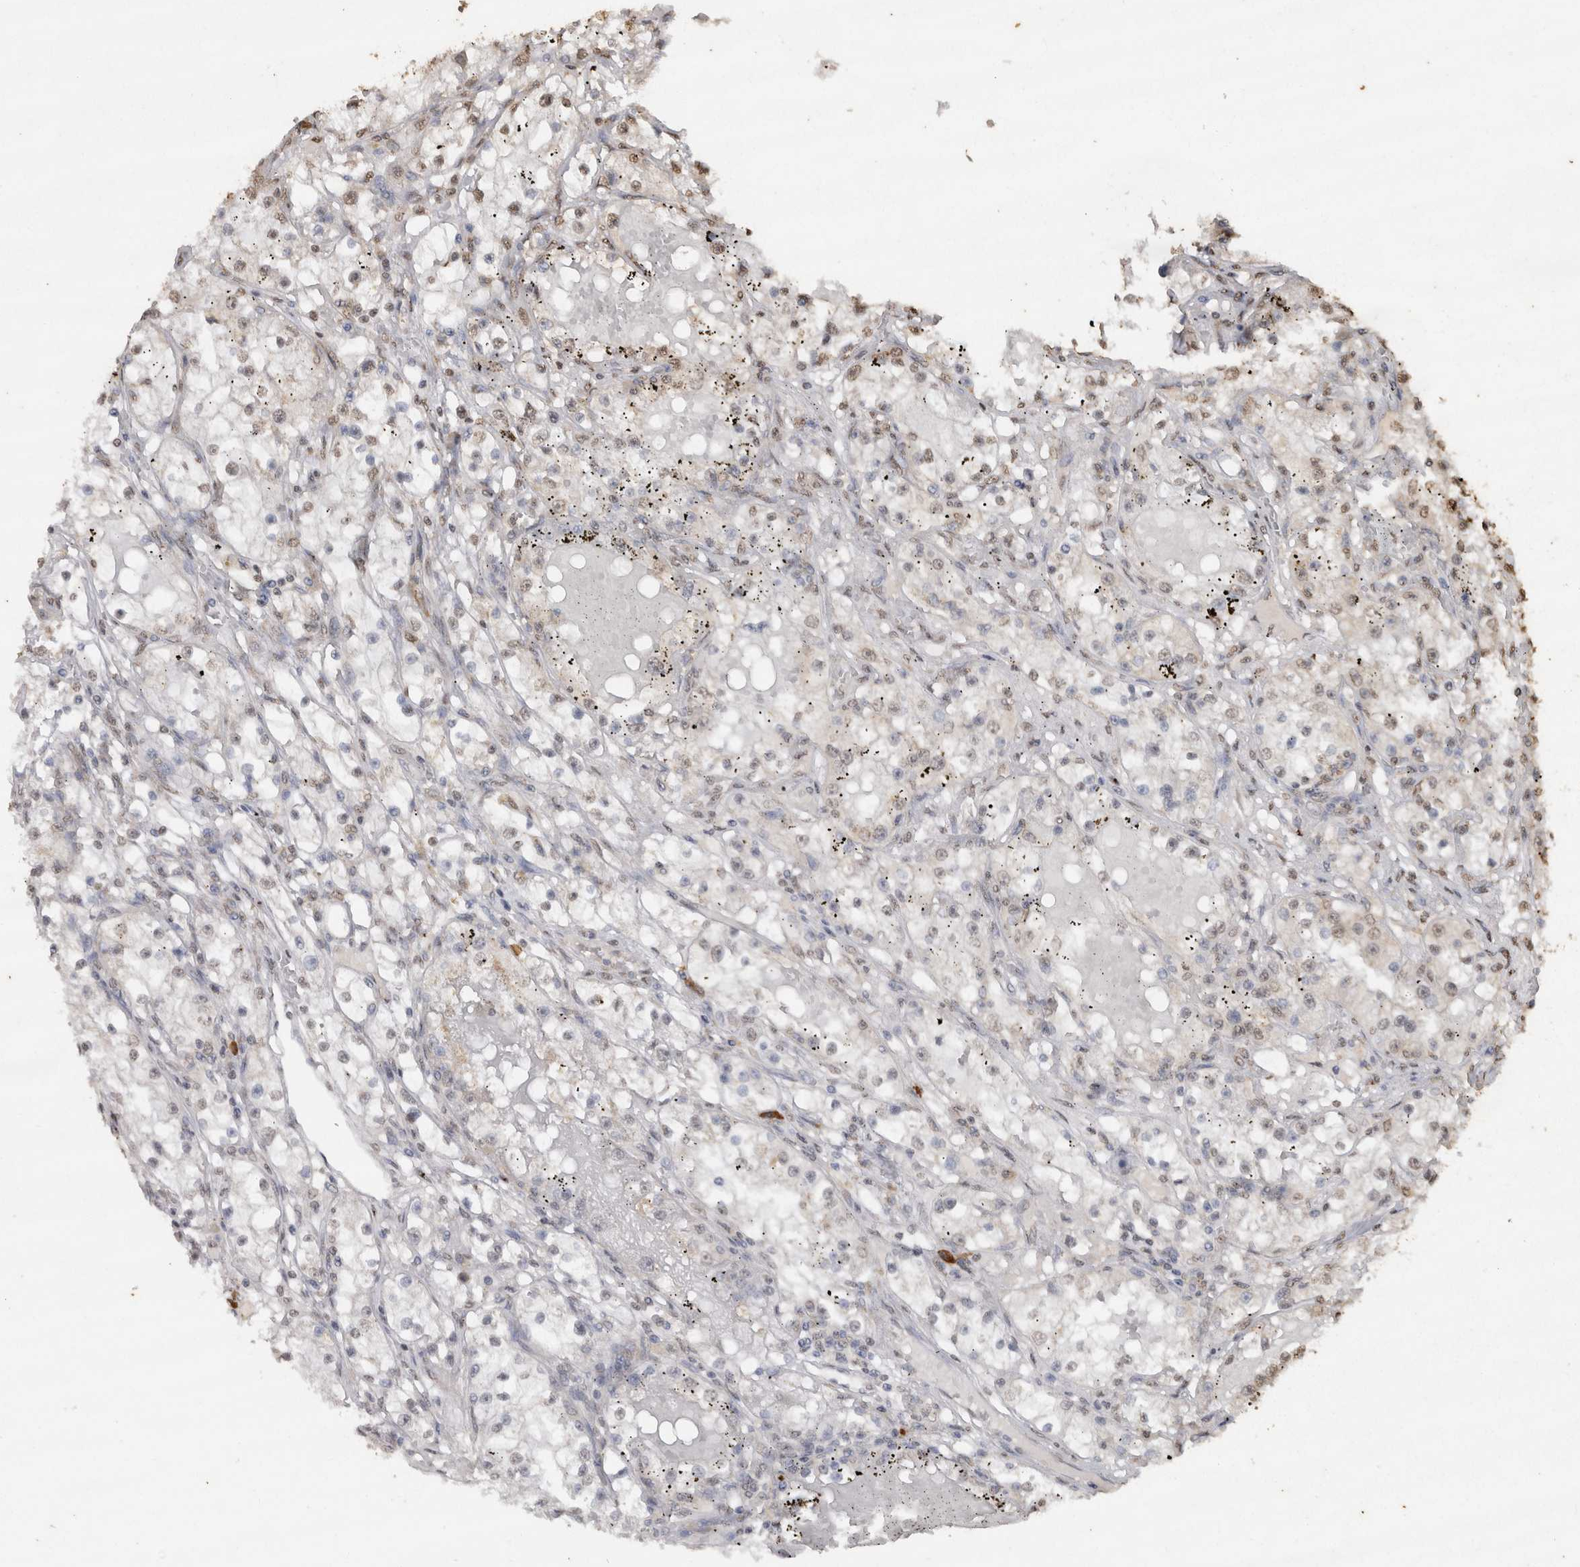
{"staining": {"intensity": "weak", "quantity": "<25%", "location": "nuclear"}, "tissue": "renal cancer", "cell_type": "Tumor cells", "image_type": "cancer", "snomed": [{"axis": "morphology", "description": "Adenocarcinoma, NOS"}, {"axis": "topography", "description": "Kidney"}], "caption": "IHC image of neoplastic tissue: renal cancer (adenocarcinoma) stained with DAB reveals no significant protein expression in tumor cells.", "gene": "CRELD2", "patient": {"sex": "male", "age": 56}}